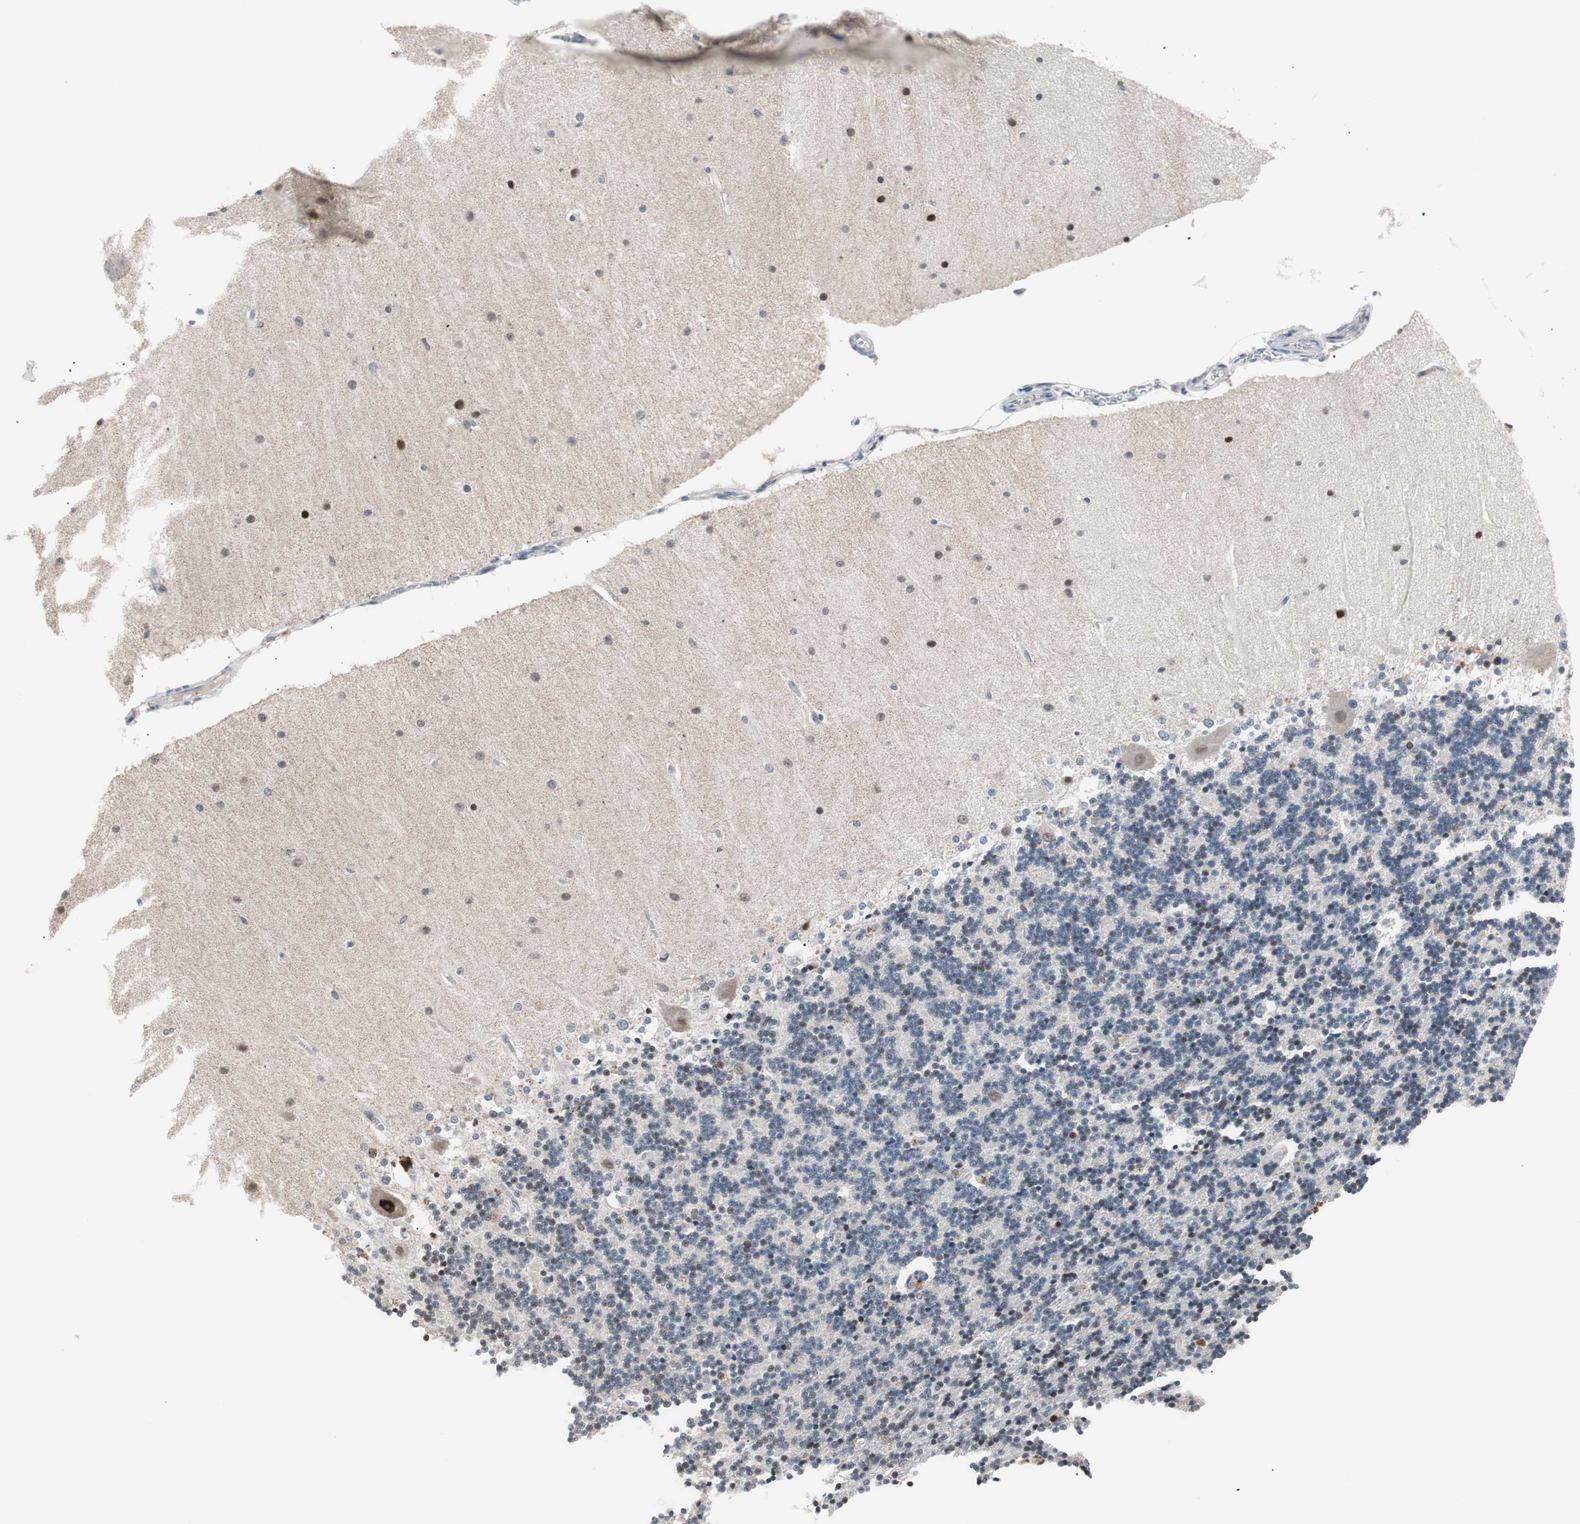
{"staining": {"intensity": "weak", "quantity": "<25%", "location": "nuclear"}, "tissue": "cerebellum", "cell_type": "Cells in granular layer", "image_type": "normal", "snomed": [{"axis": "morphology", "description": "Normal tissue, NOS"}, {"axis": "topography", "description": "Cerebellum"}], "caption": "Immunohistochemistry image of benign cerebellum stained for a protein (brown), which shows no expression in cells in granular layer. (Brightfield microscopy of DAB immunohistochemistry (IHC) at high magnification).", "gene": "POLH", "patient": {"sex": "female", "age": 54}}